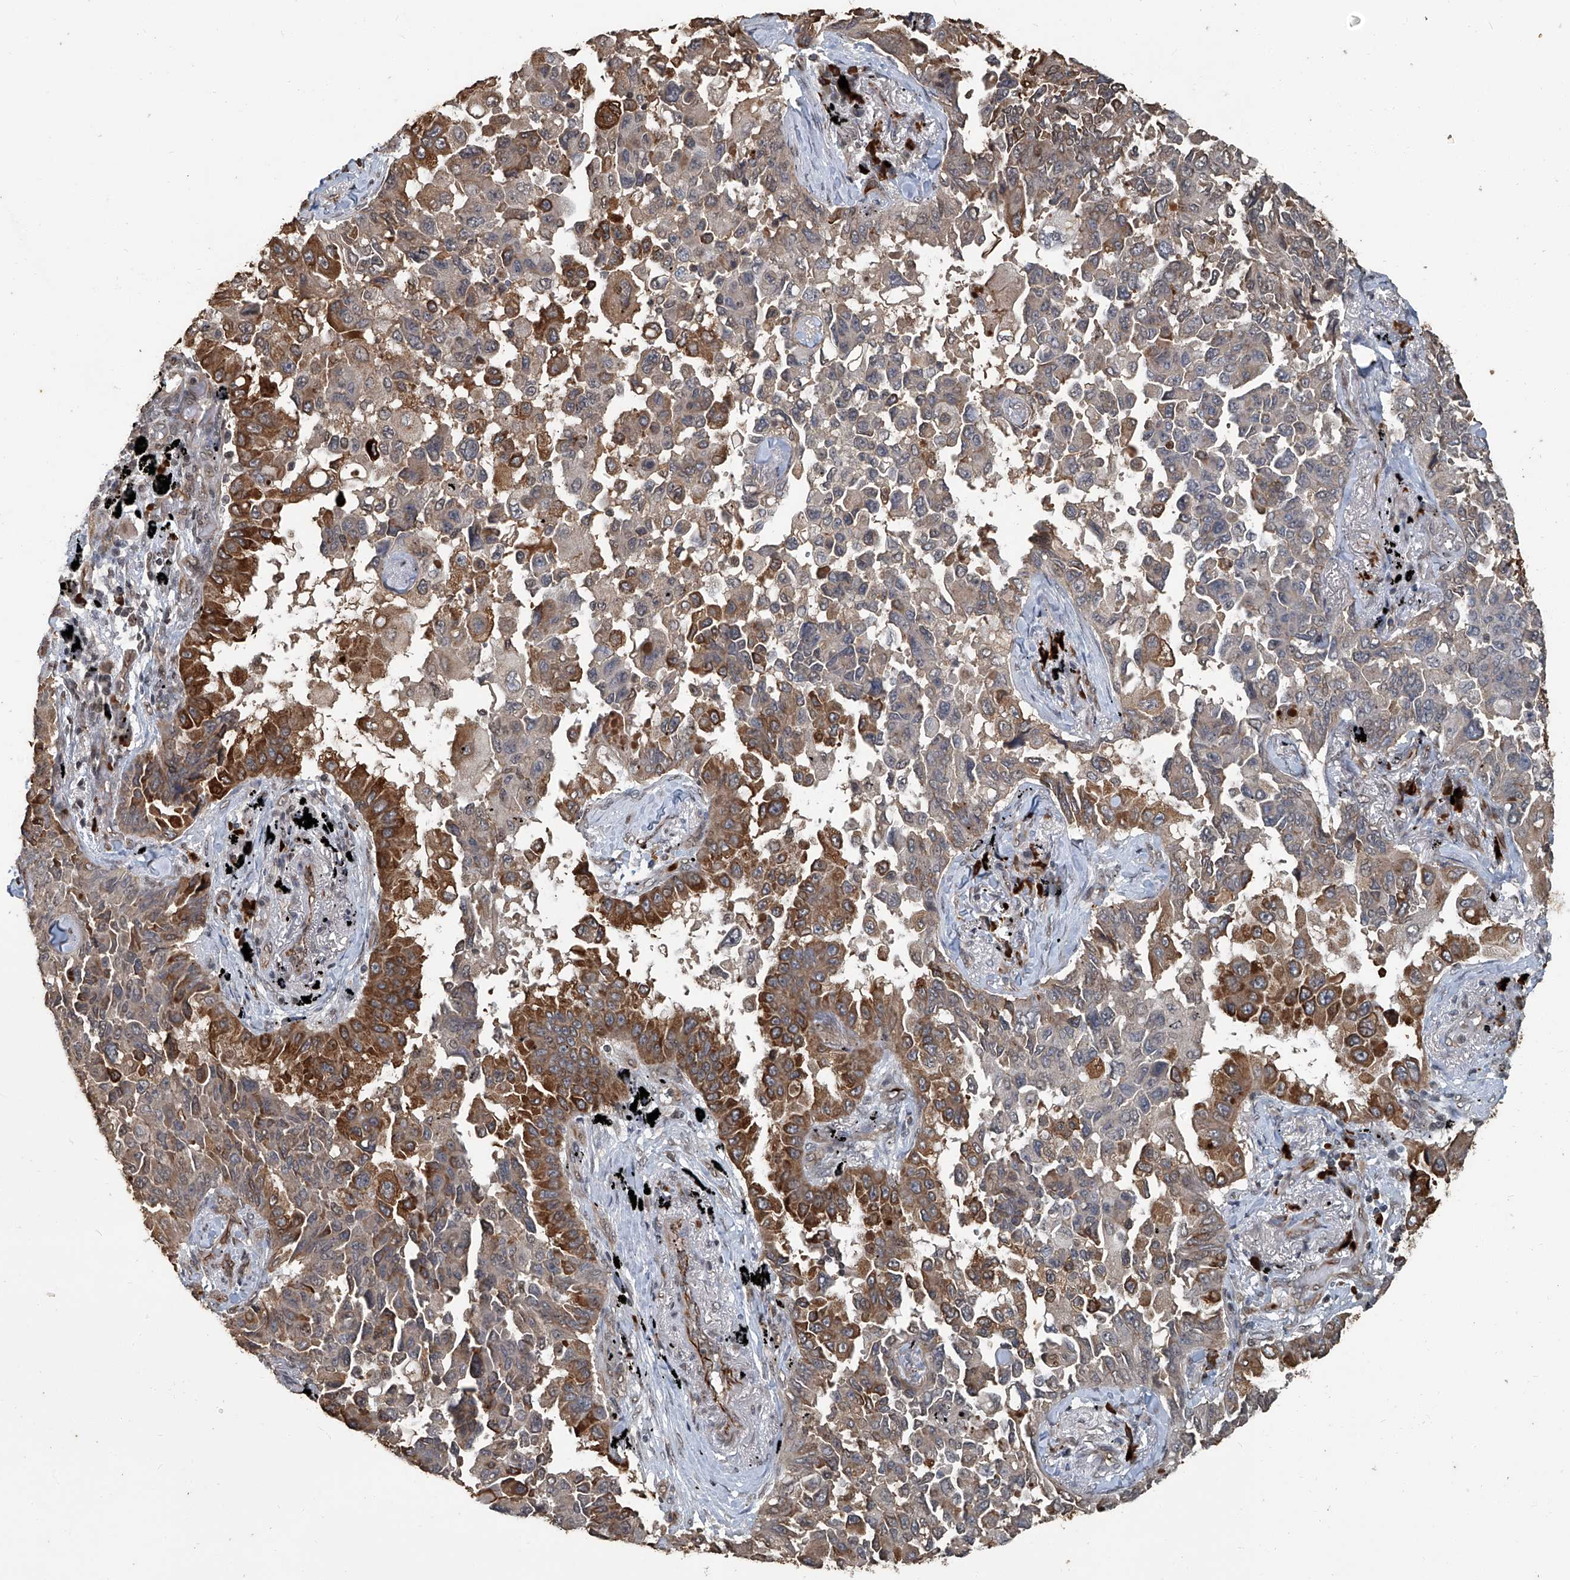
{"staining": {"intensity": "strong", "quantity": "25%-75%", "location": "cytoplasmic/membranous"}, "tissue": "lung cancer", "cell_type": "Tumor cells", "image_type": "cancer", "snomed": [{"axis": "morphology", "description": "Adenocarcinoma, NOS"}, {"axis": "topography", "description": "Lung"}], "caption": "Lung cancer tissue reveals strong cytoplasmic/membranous staining in approximately 25%-75% of tumor cells, visualized by immunohistochemistry. Using DAB (brown) and hematoxylin (blue) stains, captured at high magnification using brightfield microscopy.", "gene": "GPR132", "patient": {"sex": "female", "age": 67}}